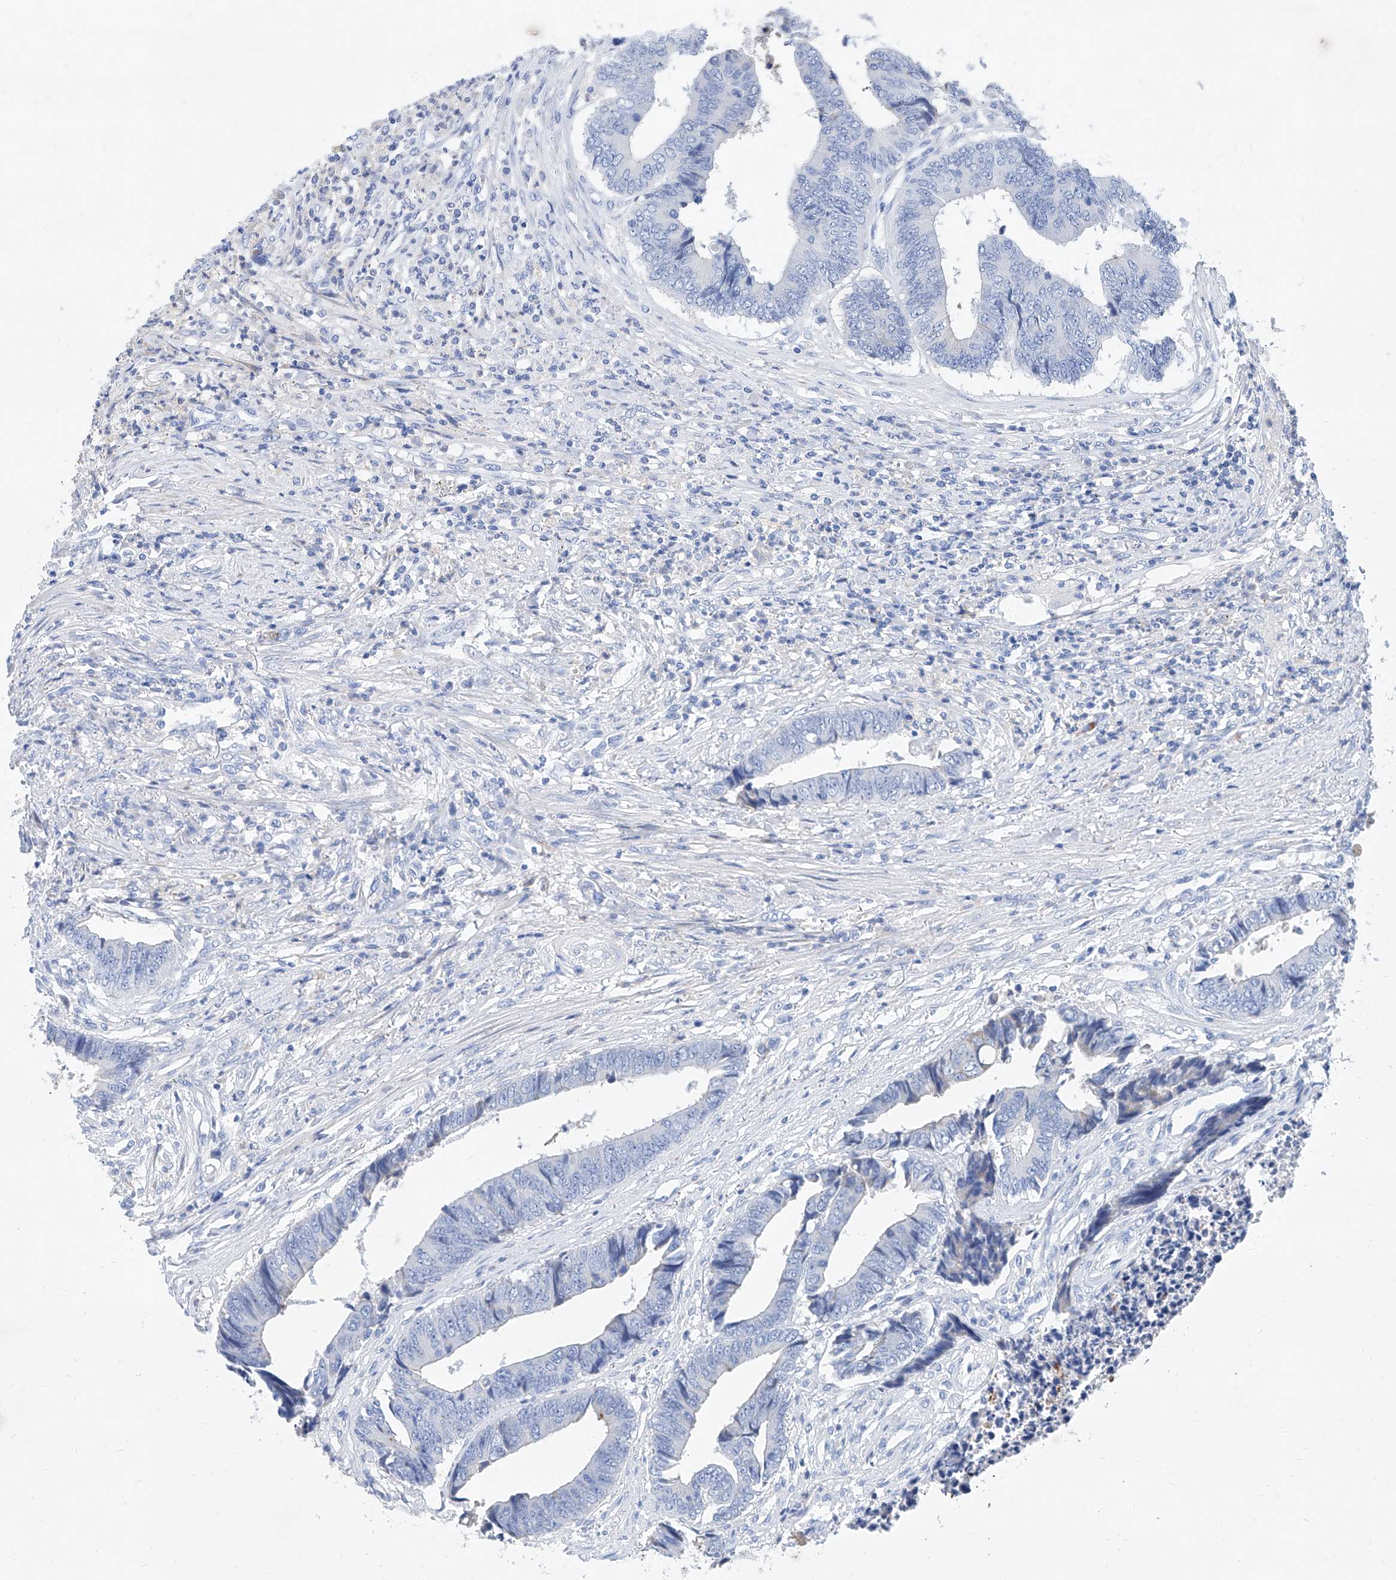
{"staining": {"intensity": "negative", "quantity": "none", "location": "none"}, "tissue": "colorectal cancer", "cell_type": "Tumor cells", "image_type": "cancer", "snomed": [{"axis": "morphology", "description": "Adenocarcinoma, NOS"}, {"axis": "topography", "description": "Rectum"}], "caption": "This micrograph is of colorectal cancer (adenocarcinoma) stained with immunohistochemistry to label a protein in brown with the nuclei are counter-stained blue. There is no expression in tumor cells.", "gene": "SLC25A29", "patient": {"sex": "male", "age": 84}}